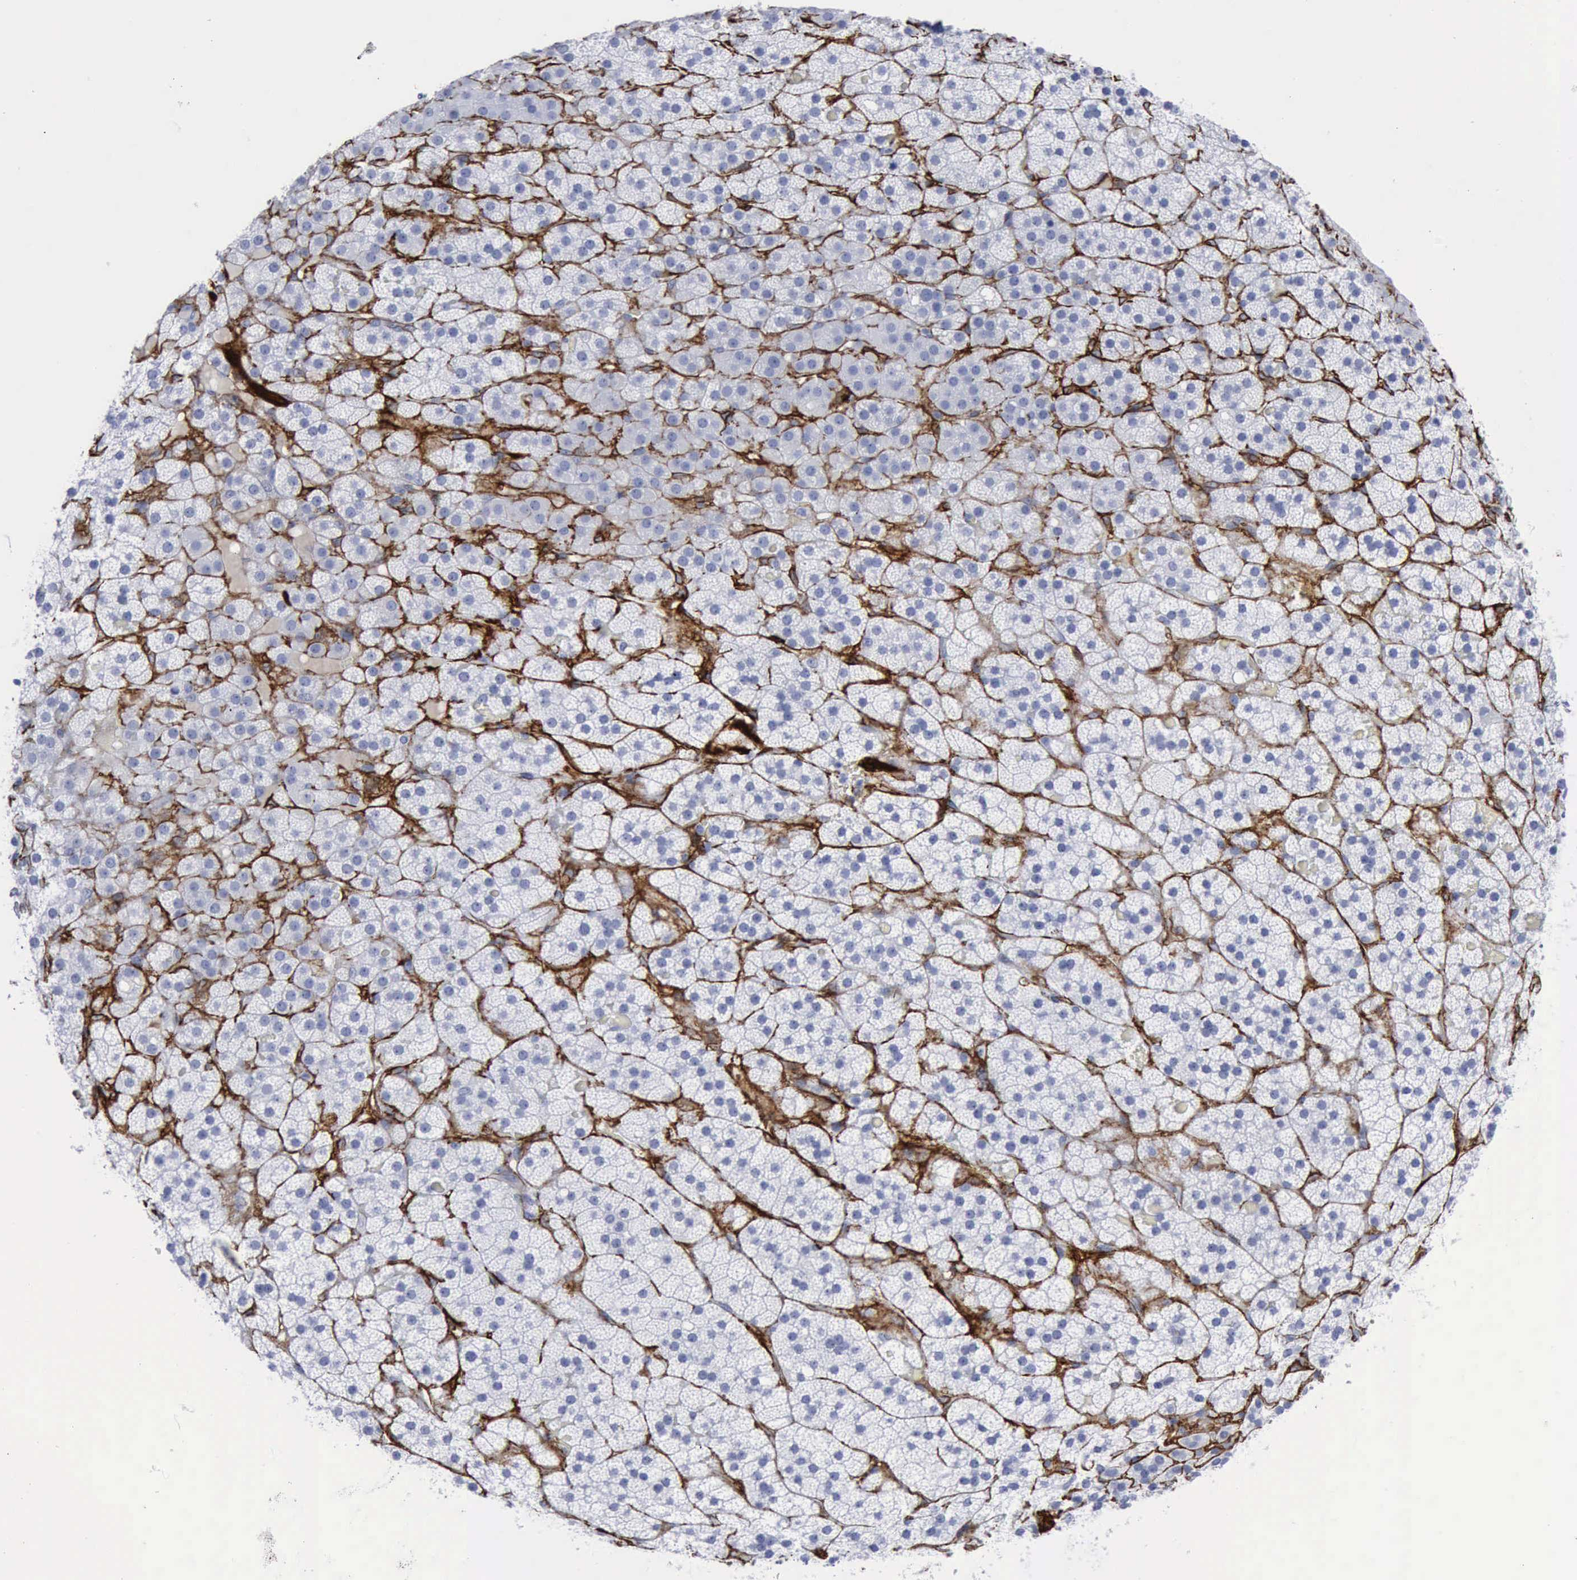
{"staining": {"intensity": "negative", "quantity": "none", "location": "none"}, "tissue": "adrenal gland", "cell_type": "Glandular cells", "image_type": "normal", "snomed": [{"axis": "morphology", "description": "Normal tissue, NOS"}, {"axis": "topography", "description": "Adrenal gland"}], "caption": "This is a photomicrograph of immunohistochemistry staining of unremarkable adrenal gland, which shows no positivity in glandular cells. (DAB immunohistochemistry, high magnification).", "gene": "NGFR", "patient": {"sex": "male", "age": 35}}